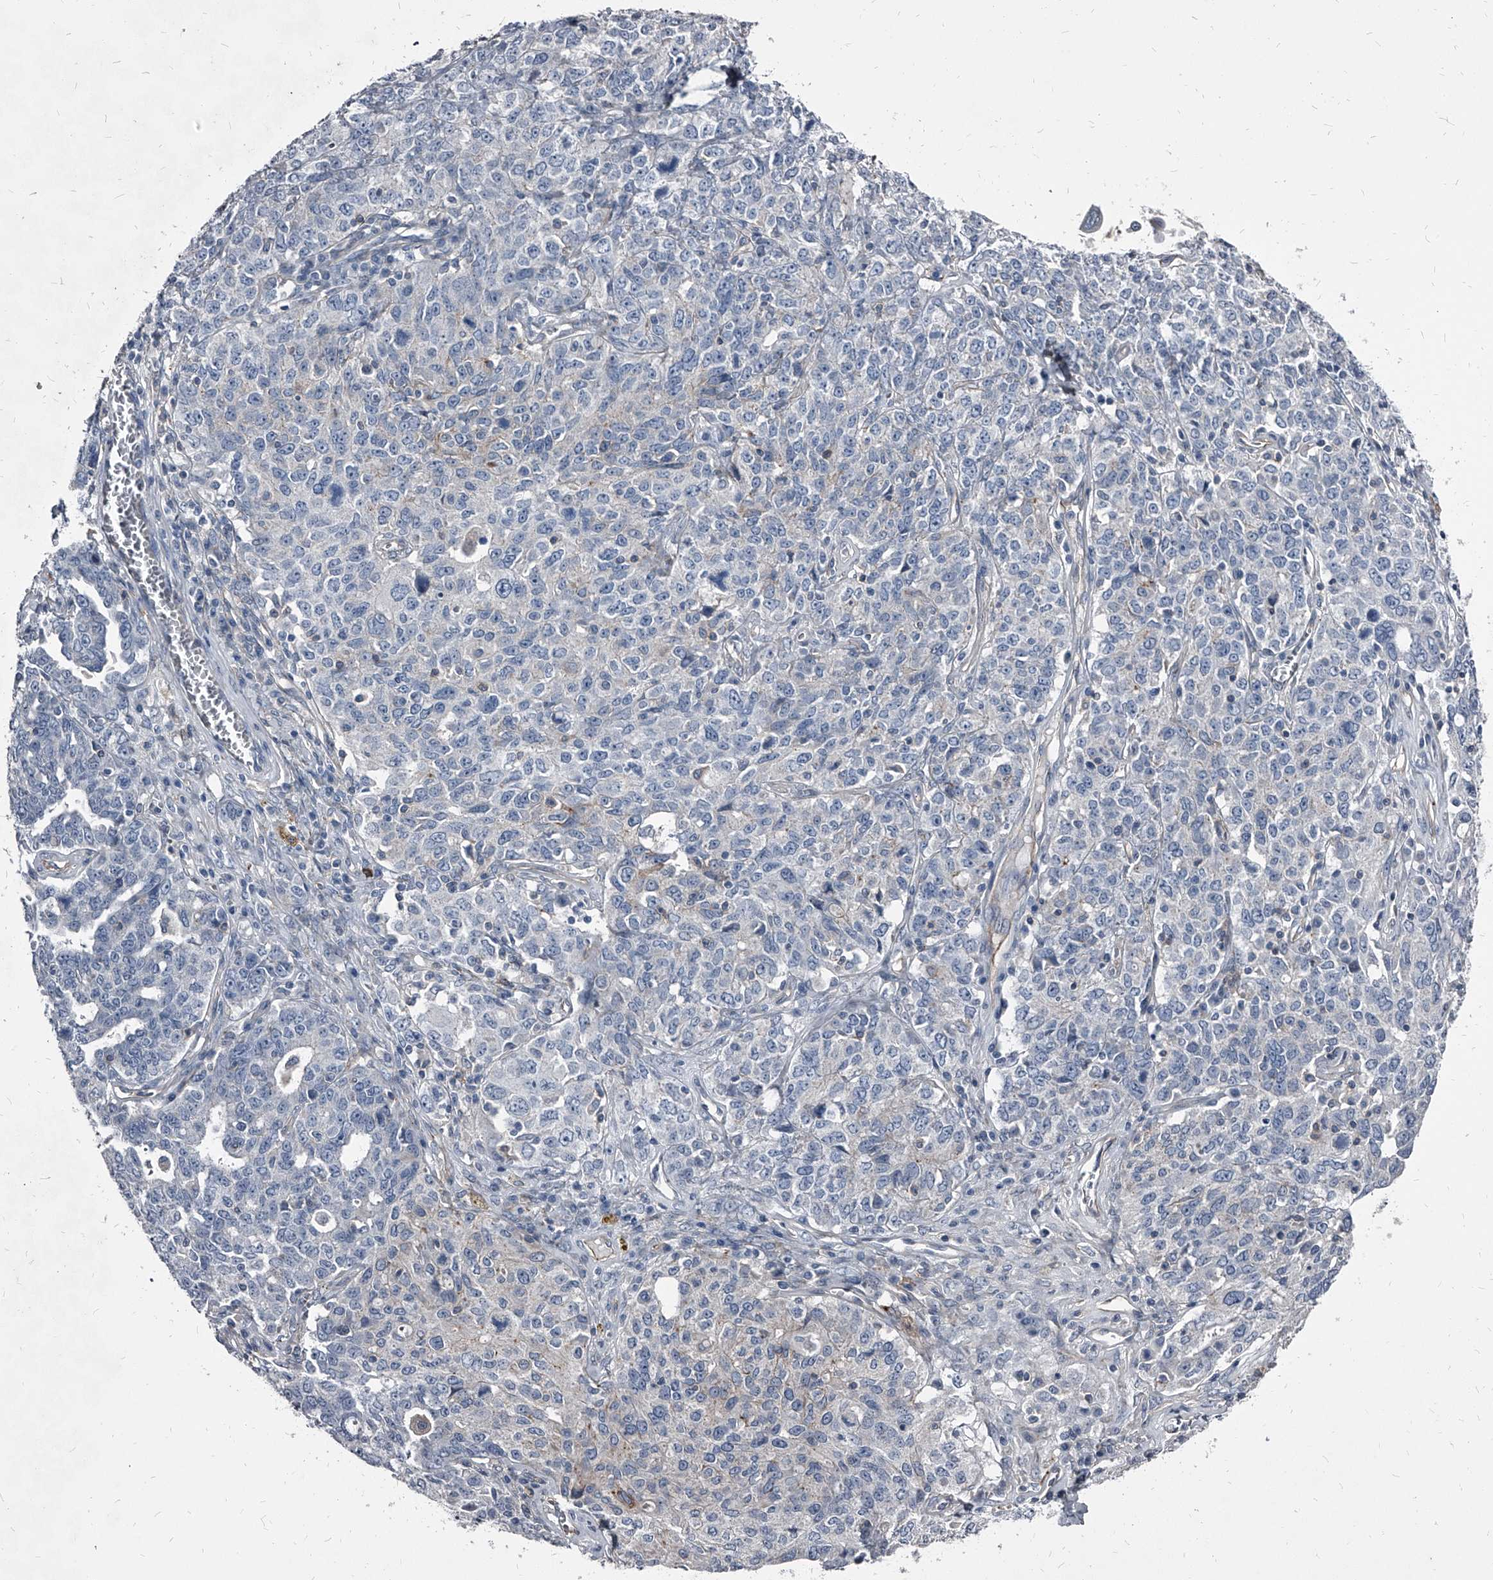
{"staining": {"intensity": "negative", "quantity": "none", "location": "none"}, "tissue": "ovarian cancer", "cell_type": "Tumor cells", "image_type": "cancer", "snomed": [{"axis": "morphology", "description": "Carcinoma, endometroid"}, {"axis": "topography", "description": "Ovary"}], "caption": "A photomicrograph of endometroid carcinoma (ovarian) stained for a protein reveals no brown staining in tumor cells.", "gene": "PGLYRP3", "patient": {"sex": "female", "age": 62}}